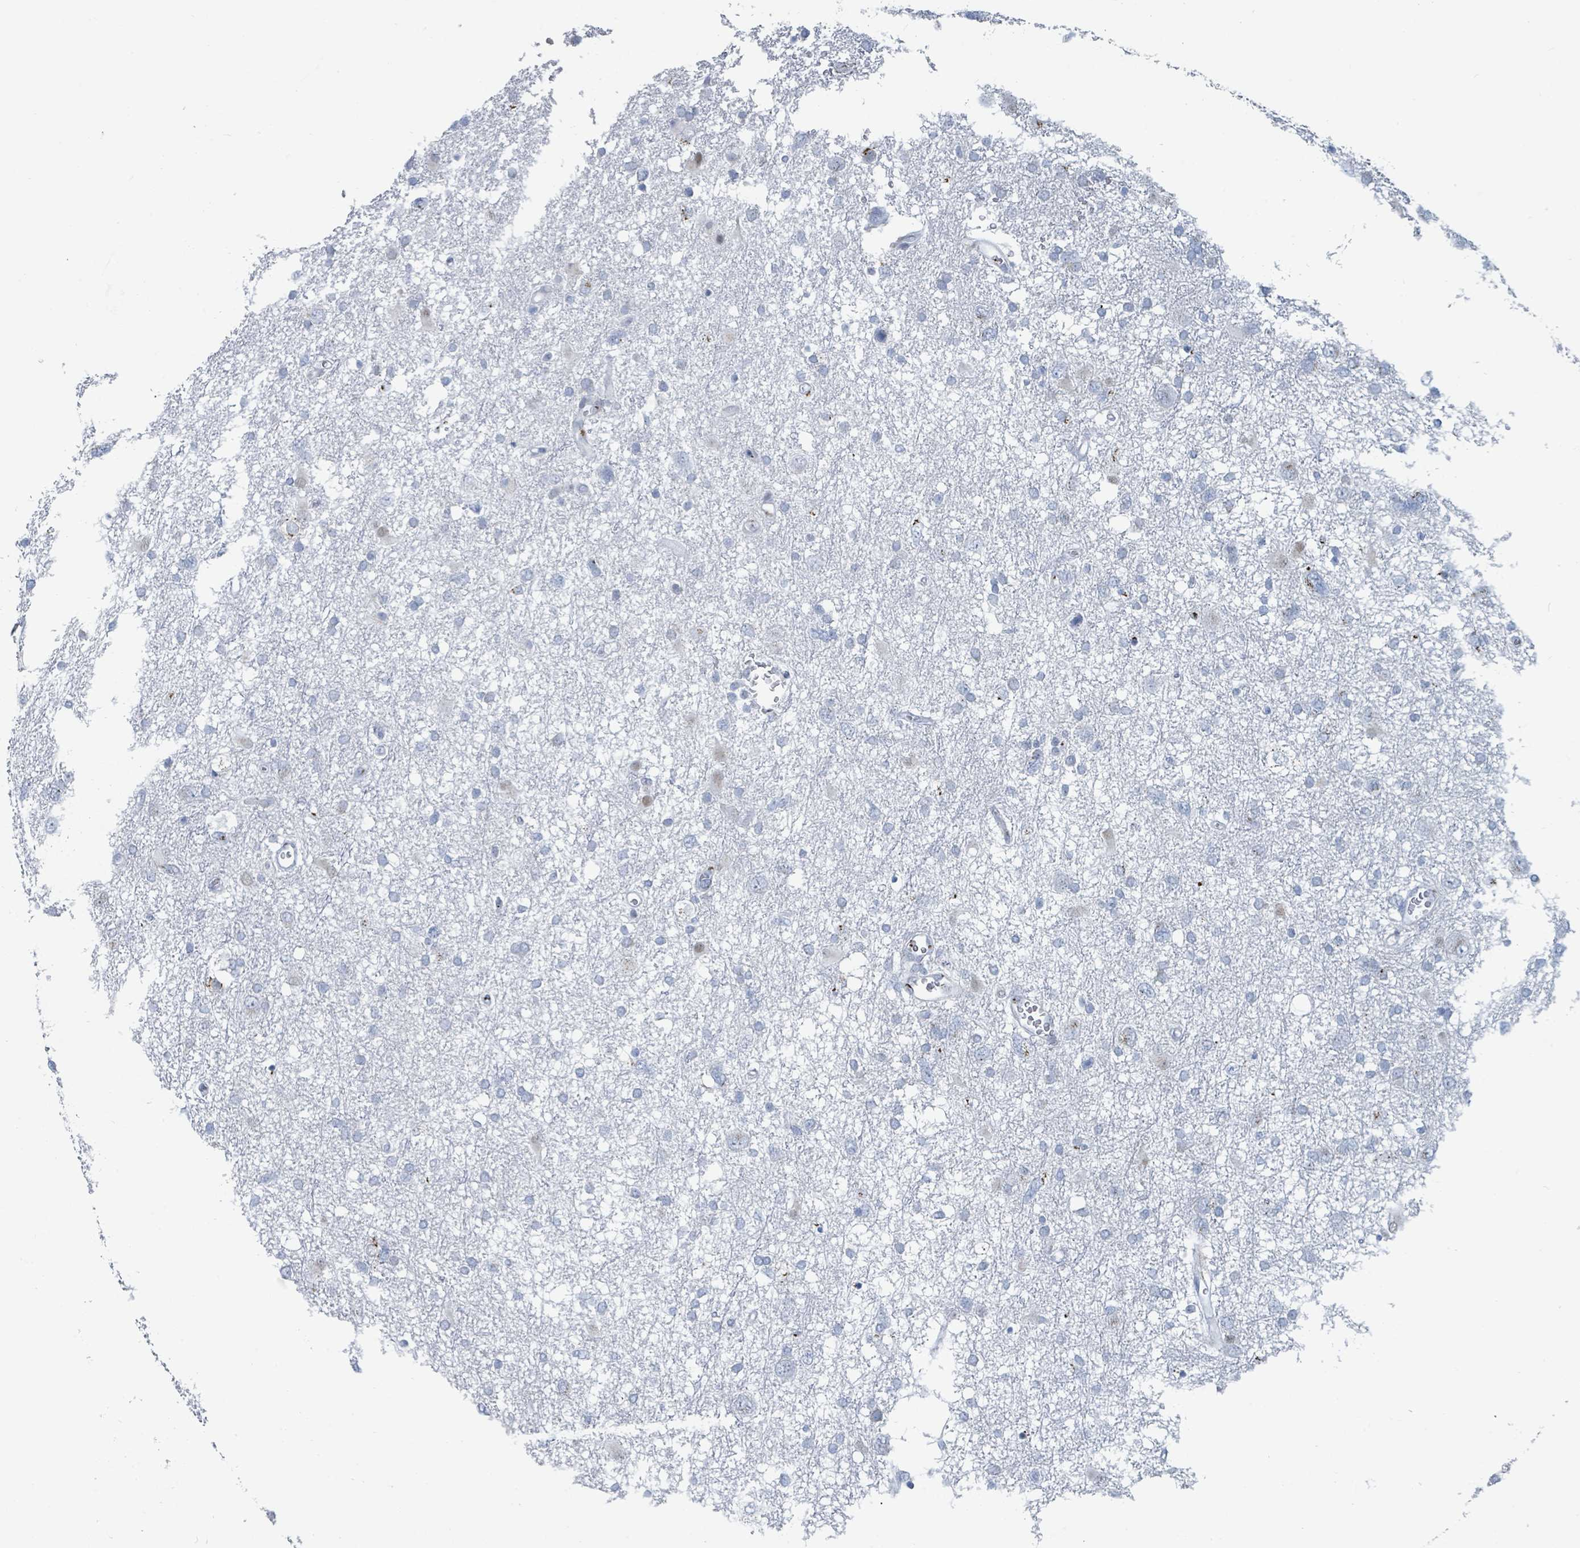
{"staining": {"intensity": "moderate", "quantity": "<25%", "location": "cytoplasmic/membranous"}, "tissue": "glioma", "cell_type": "Tumor cells", "image_type": "cancer", "snomed": [{"axis": "morphology", "description": "Glioma, malignant, High grade"}, {"axis": "topography", "description": "Brain"}], "caption": "Protein staining of malignant glioma (high-grade) tissue exhibits moderate cytoplasmic/membranous expression in approximately <25% of tumor cells.", "gene": "DCAF5", "patient": {"sex": "male", "age": 61}}